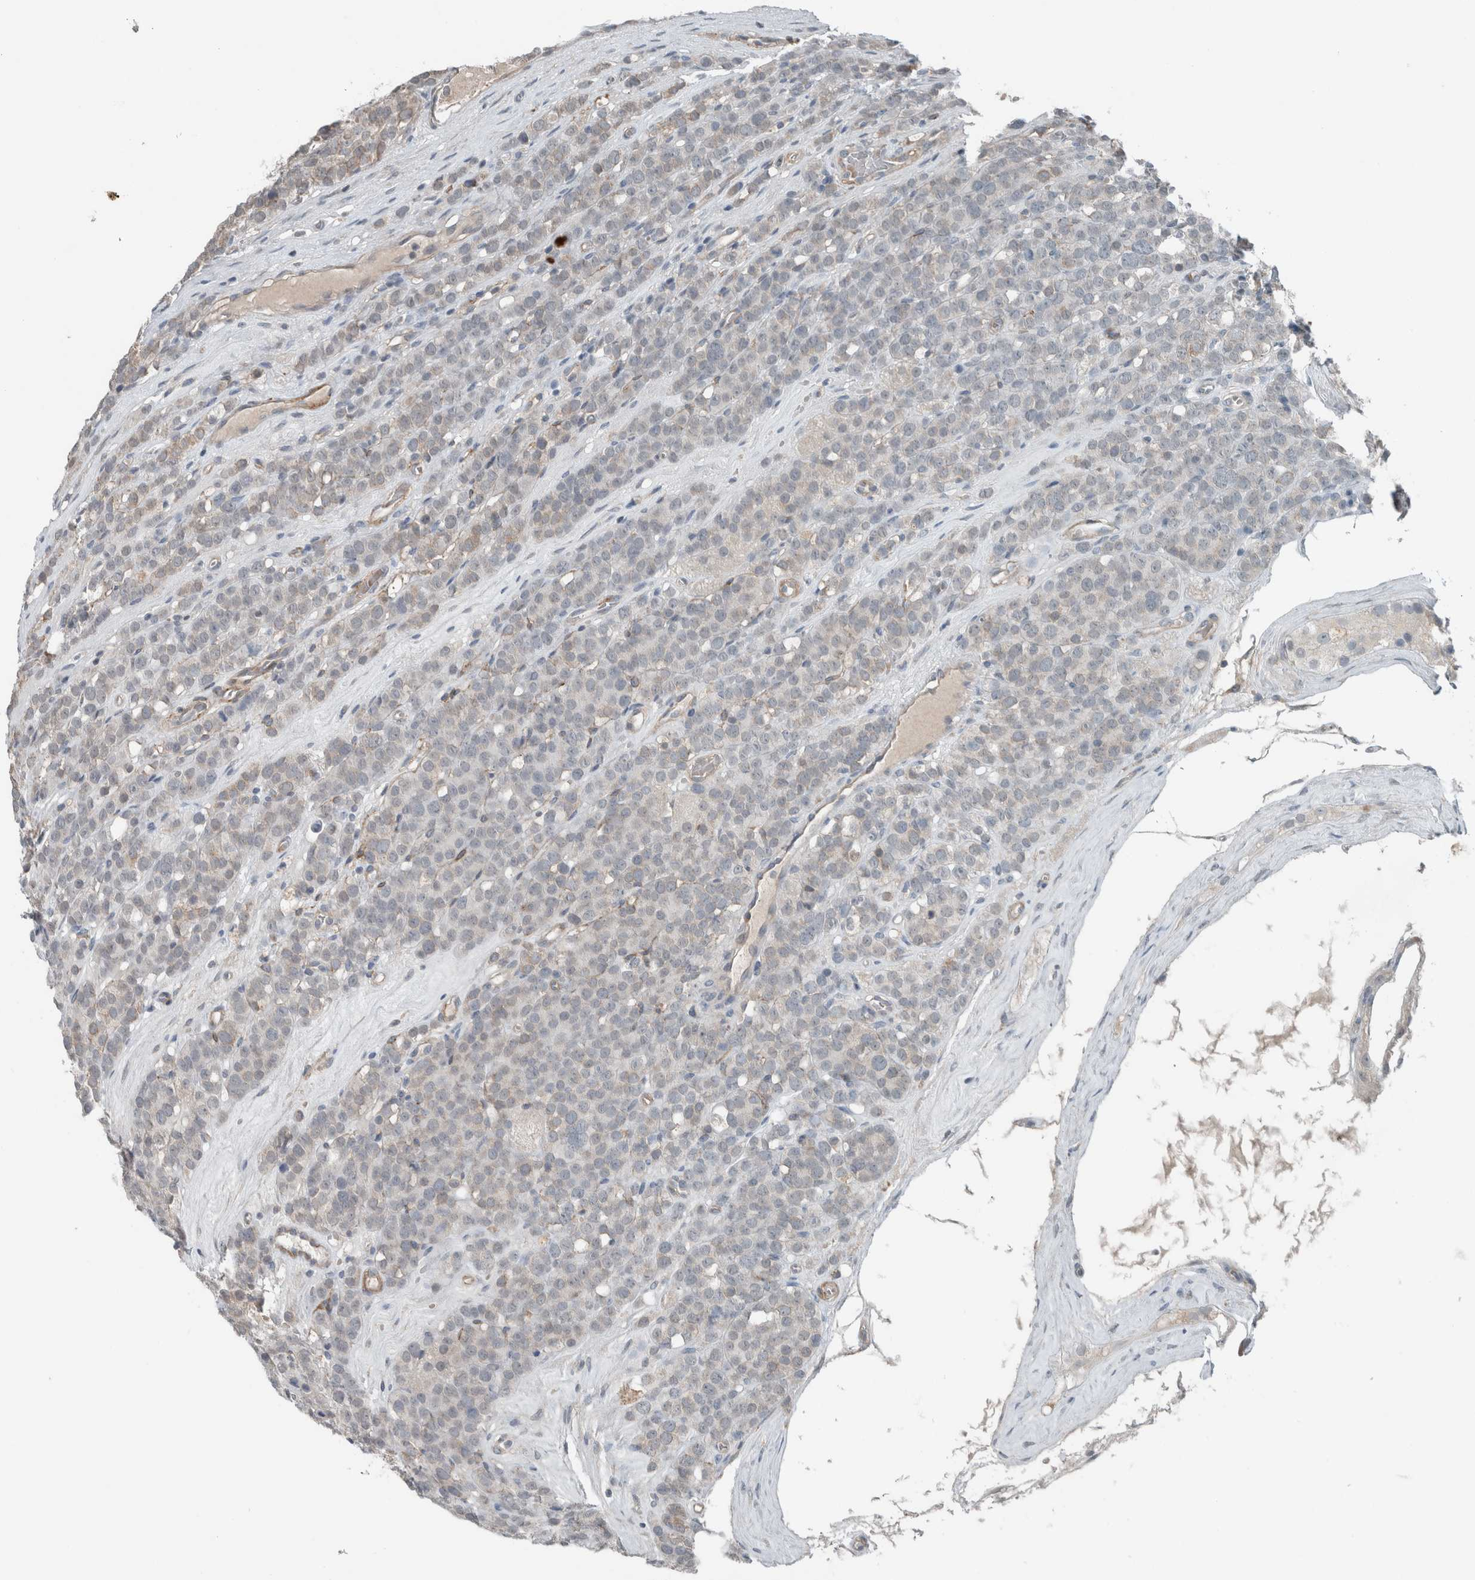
{"staining": {"intensity": "weak", "quantity": "<25%", "location": "cytoplasmic/membranous"}, "tissue": "testis cancer", "cell_type": "Tumor cells", "image_type": "cancer", "snomed": [{"axis": "morphology", "description": "Seminoma, NOS"}, {"axis": "topography", "description": "Testis"}], "caption": "Immunohistochemistry (IHC) of testis seminoma shows no staining in tumor cells.", "gene": "JADE2", "patient": {"sex": "male", "age": 71}}